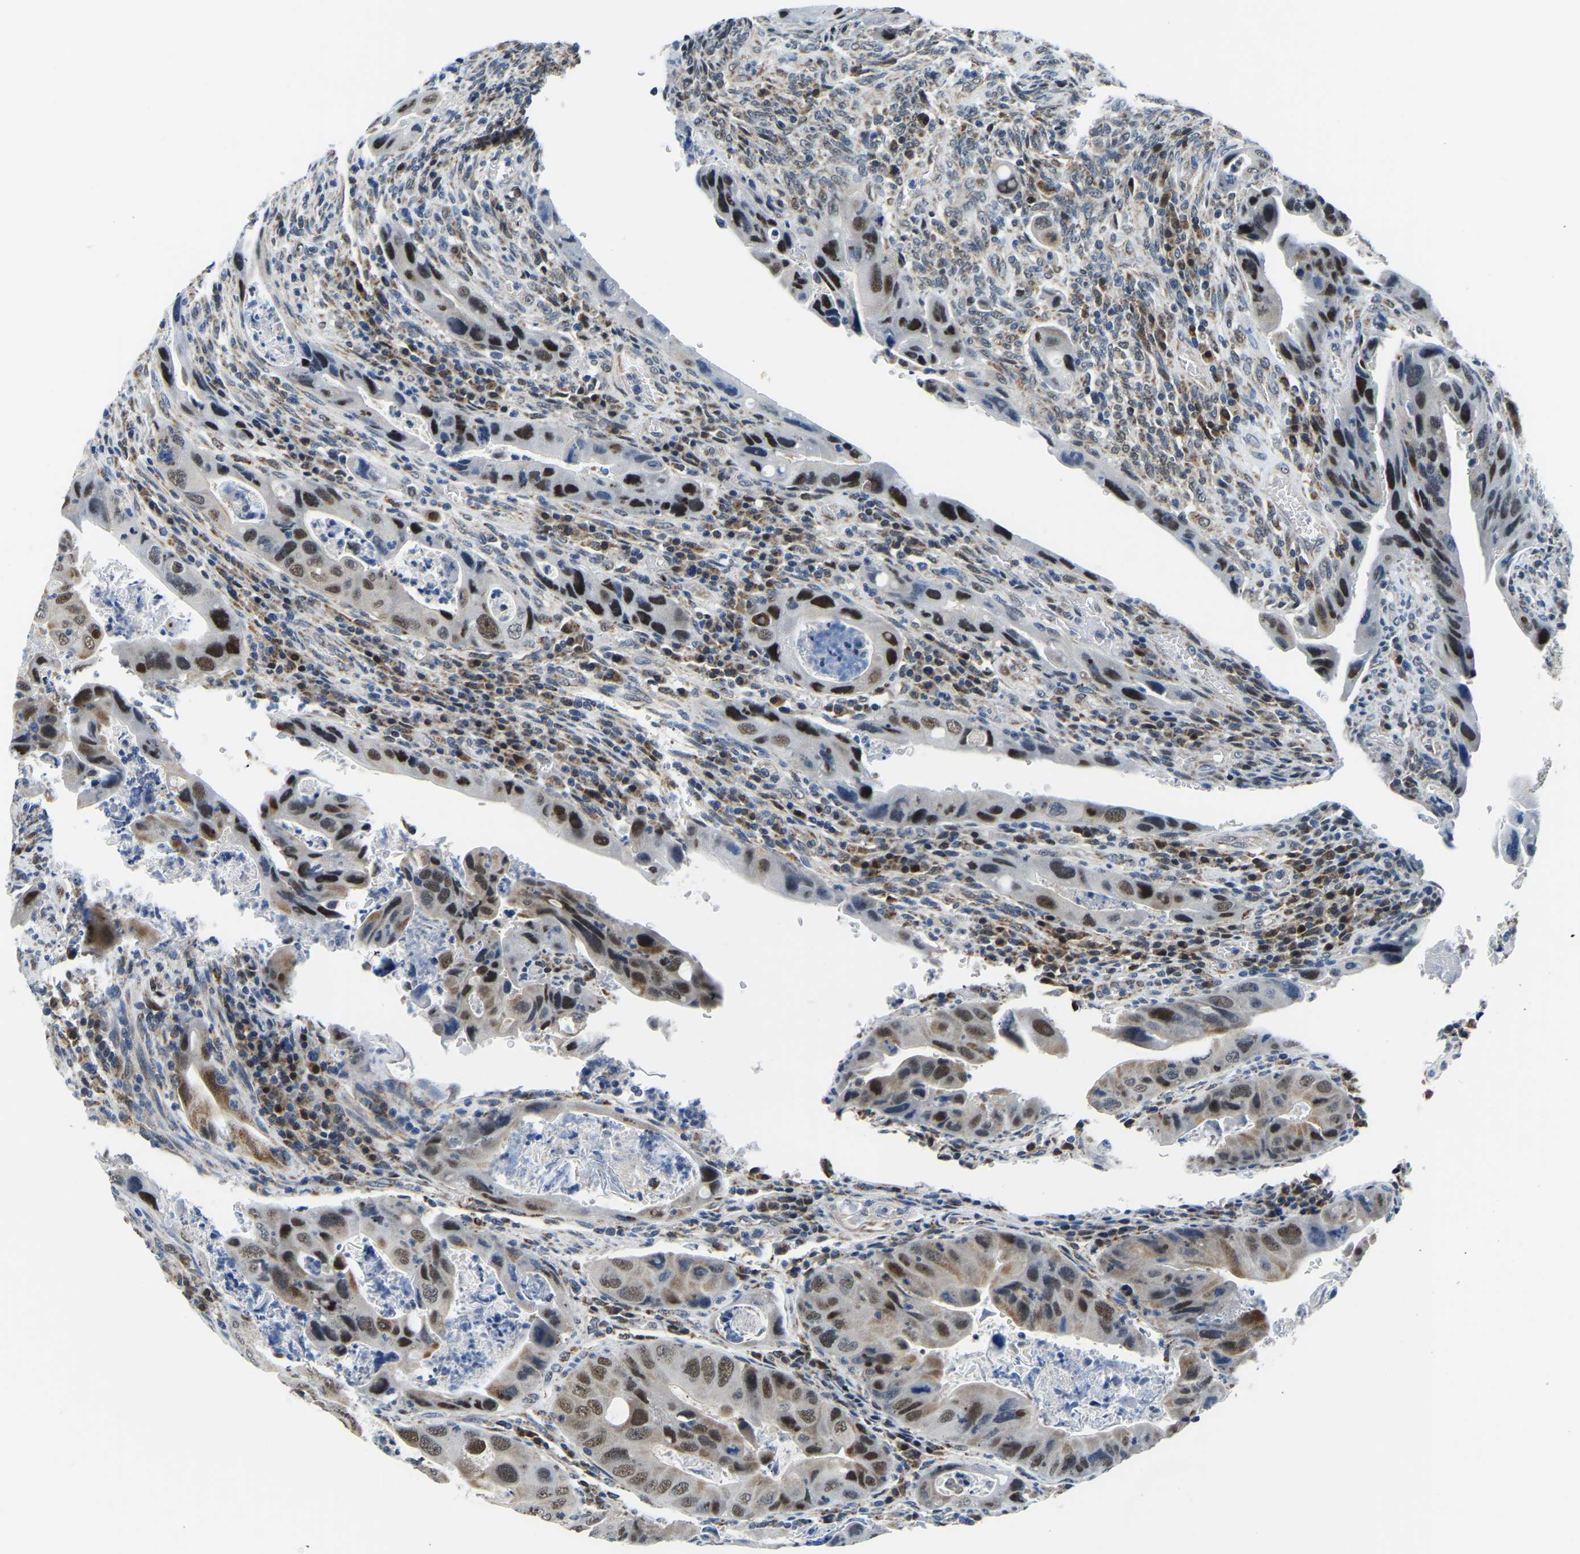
{"staining": {"intensity": "strong", "quantity": ">75%", "location": "nuclear"}, "tissue": "colorectal cancer", "cell_type": "Tumor cells", "image_type": "cancer", "snomed": [{"axis": "morphology", "description": "Adenocarcinoma, NOS"}, {"axis": "topography", "description": "Rectum"}], "caption": "Brown immunohistochemical staining in adenocarcinoma (colorectal) shows strong nuclear expression in about >75% of tumor cells.", "gene": "BNIP3L", "patient": {"sex": "female", "age": 57}}